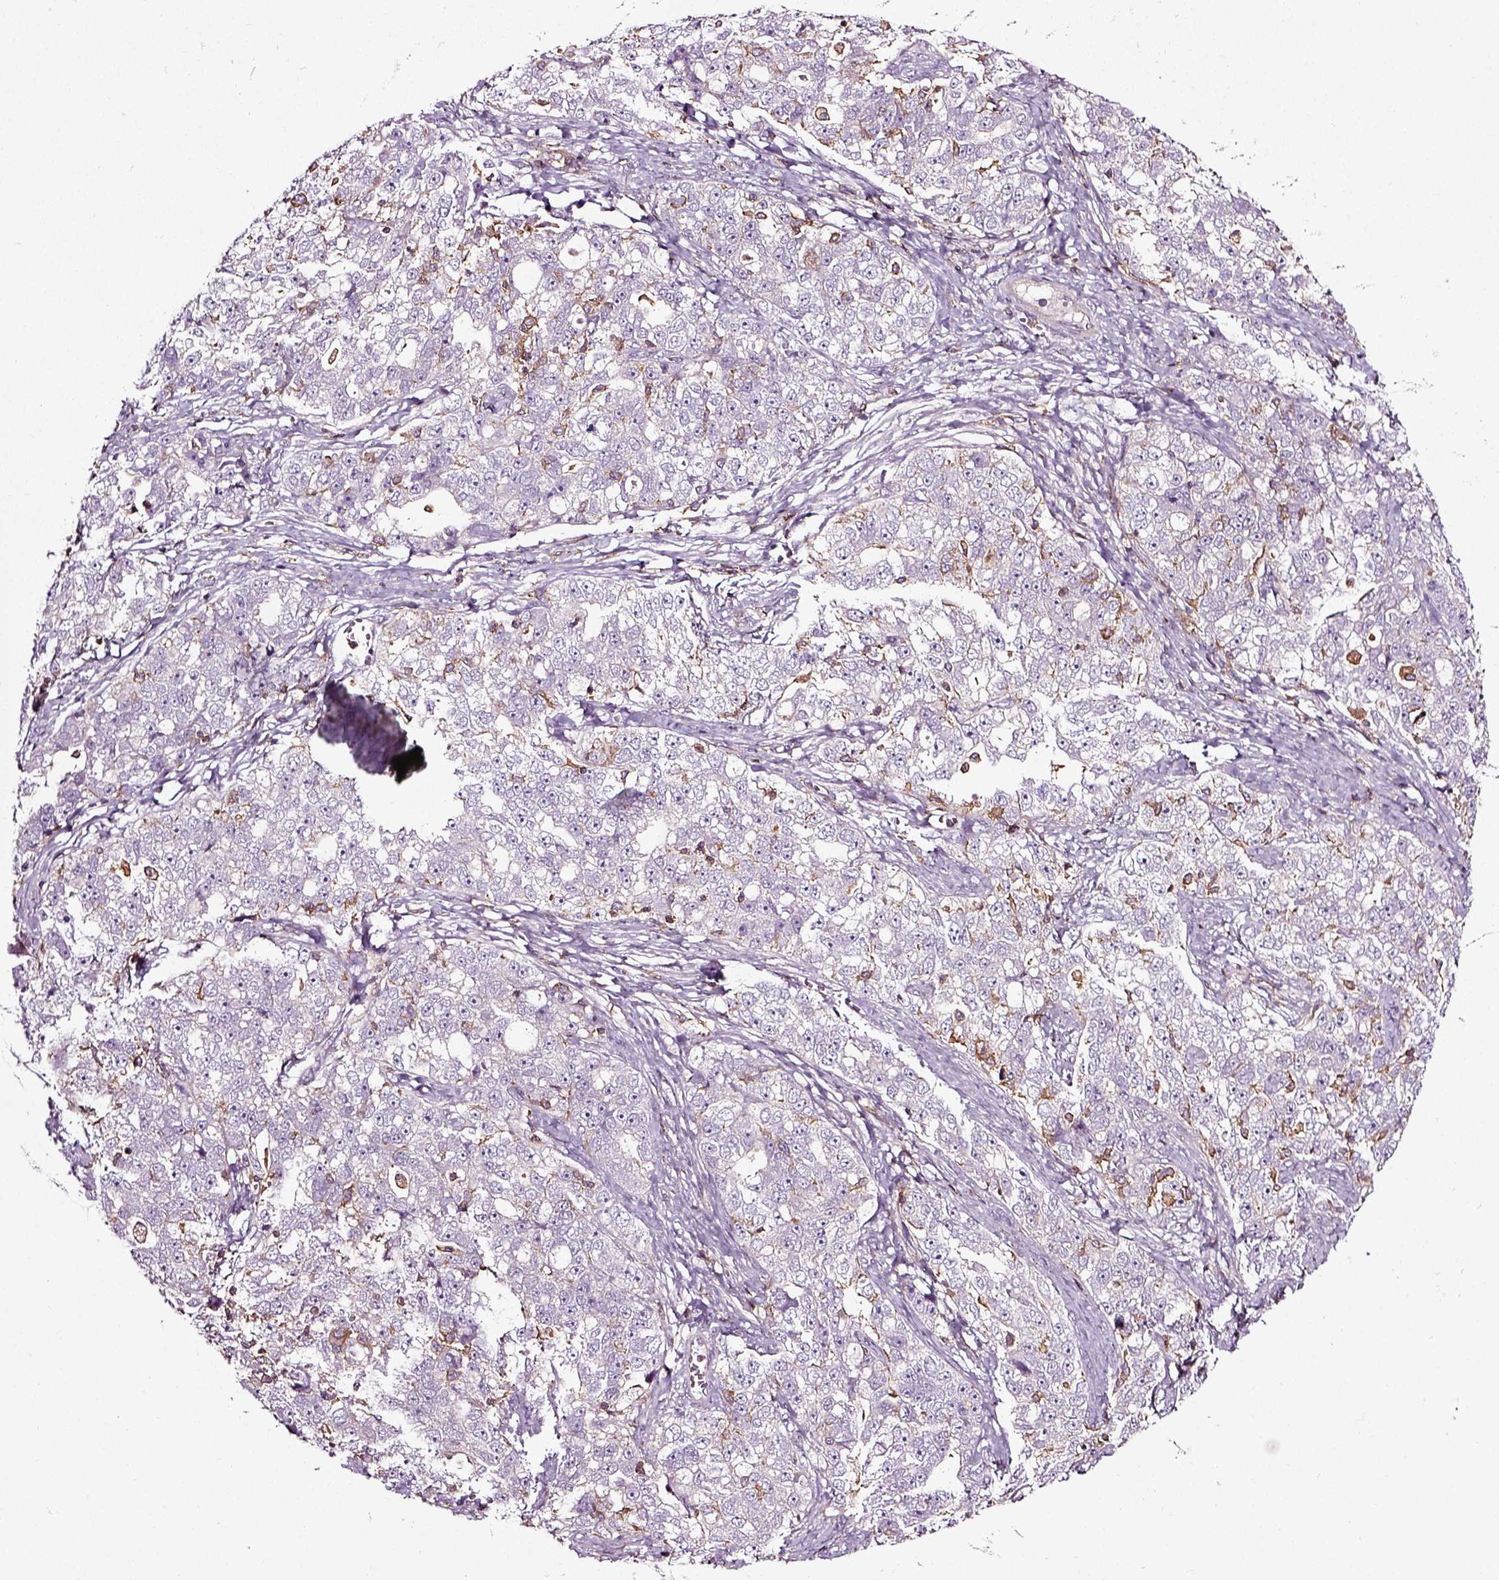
{"staining": {"intensity": "negative", "quantity": "none", "location": "none"}, "tissue": "ovarian cancer", "cell_type": "Tumor cells", "image_type": "cancer", "snomed": [{"axis": "morphology", "description": "Cystadenocarcinoma, serous, NOS"}, {"axis": "topography", "description": "Ovary"}], "caption": "Immunohistochemical staining of ovarian serous cystadenocarcinoma demonstrates no significant positivity in tumor cells. Nuclei are stained in blue.", "gene": "RHOF", "patient": {"sex": "female", "age": 51}}